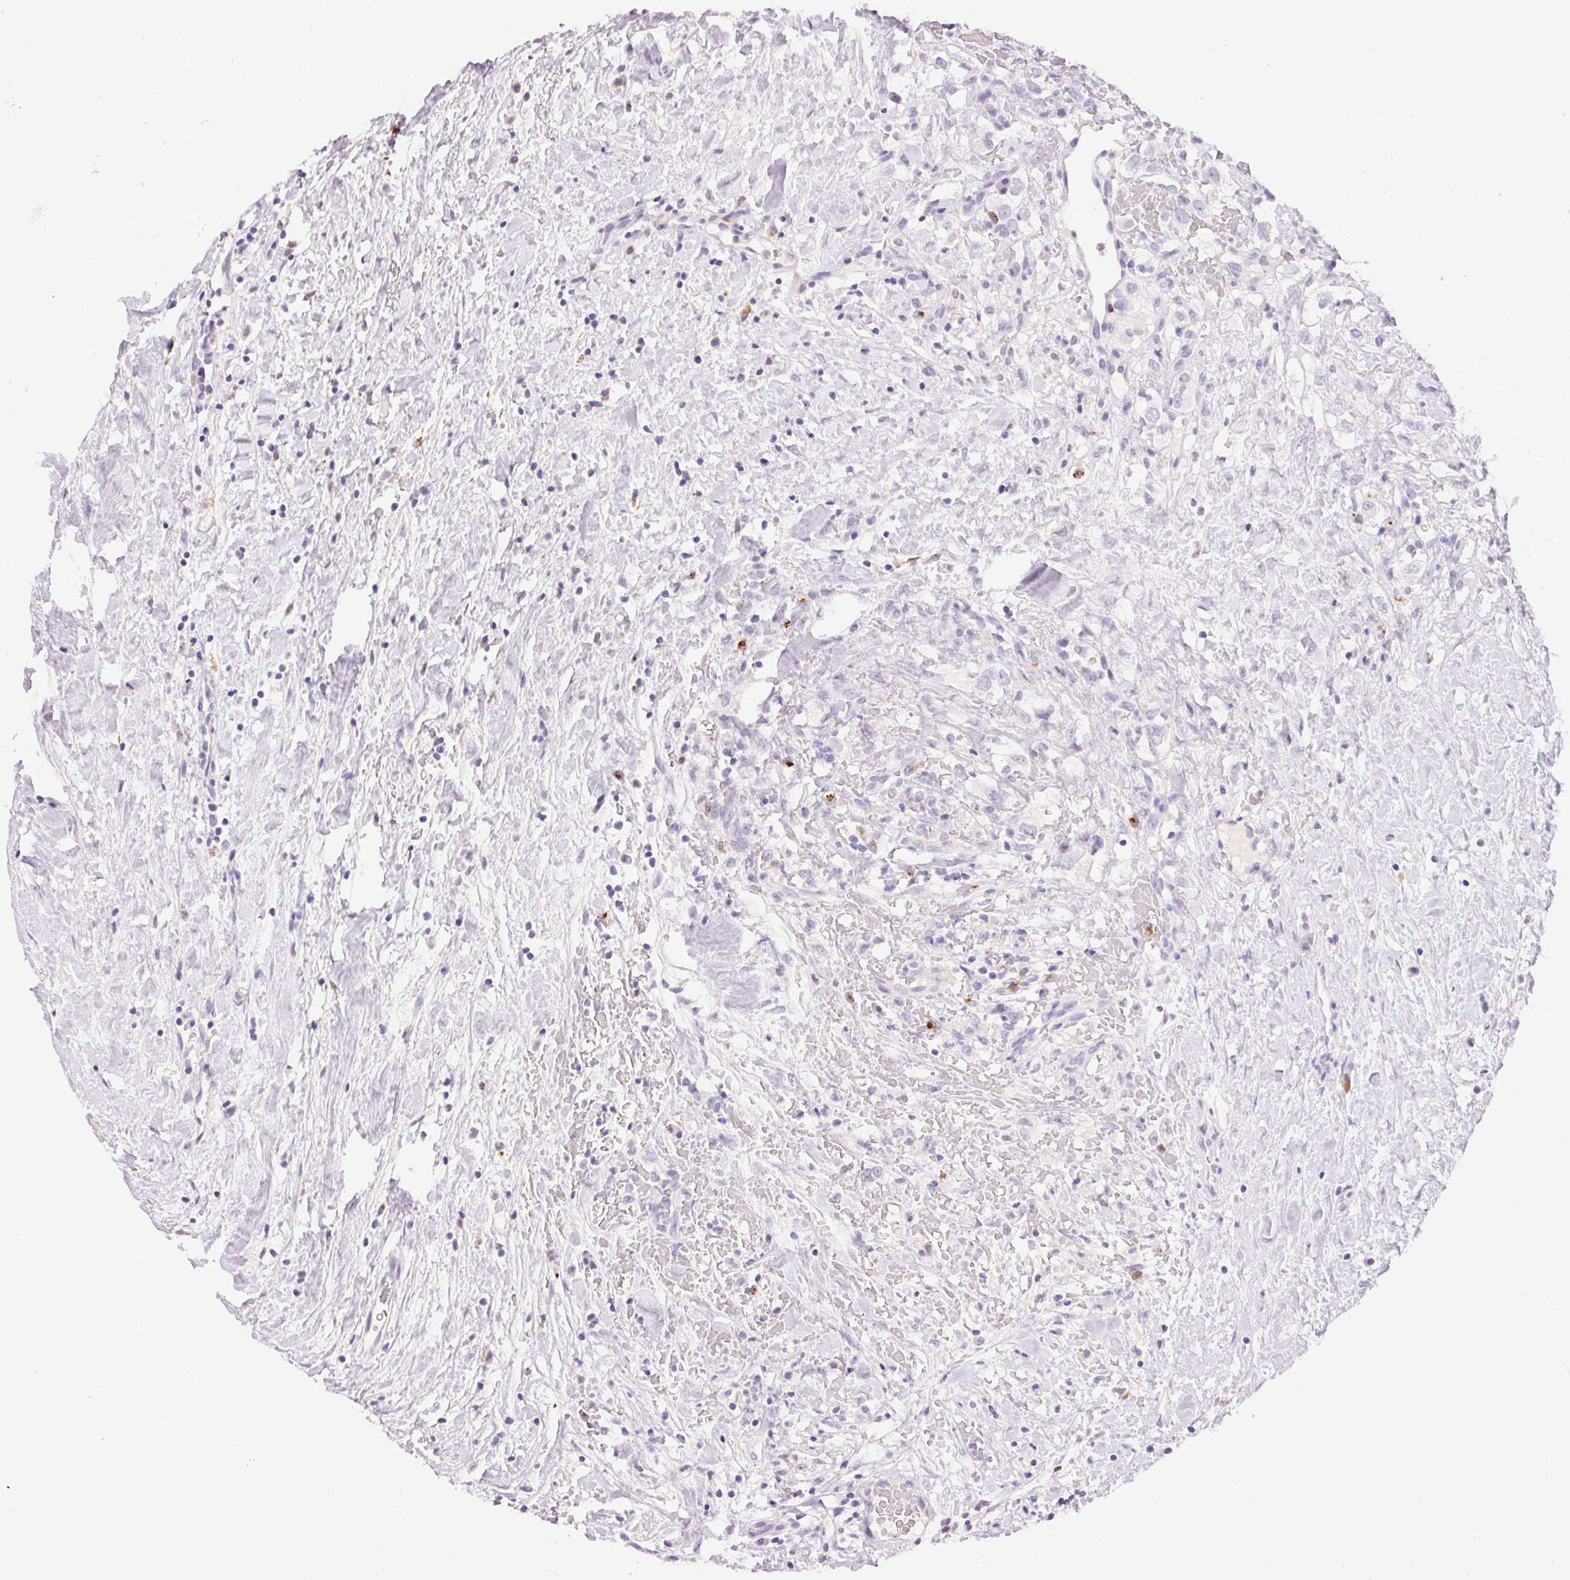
{"staining": {"intensity": "negative", "quantity": "none", "location": "none"}, "tissue": "renal cancer", "cell_type": "Tumor cells", "image_type": "cancer", "snomed": [{"axis": "morphology", "description": "Adenocarcinoma, NOS"}, {"axis": "topography", "description": "Kidney"}], "caption": "Renal cancer (adenocarcinoma) stained for a protein using immunohistochemistry reveals no staining tumor cells.", "gene": "PNLIPRP3", "patient": {"sex": "male", "age": 59}}